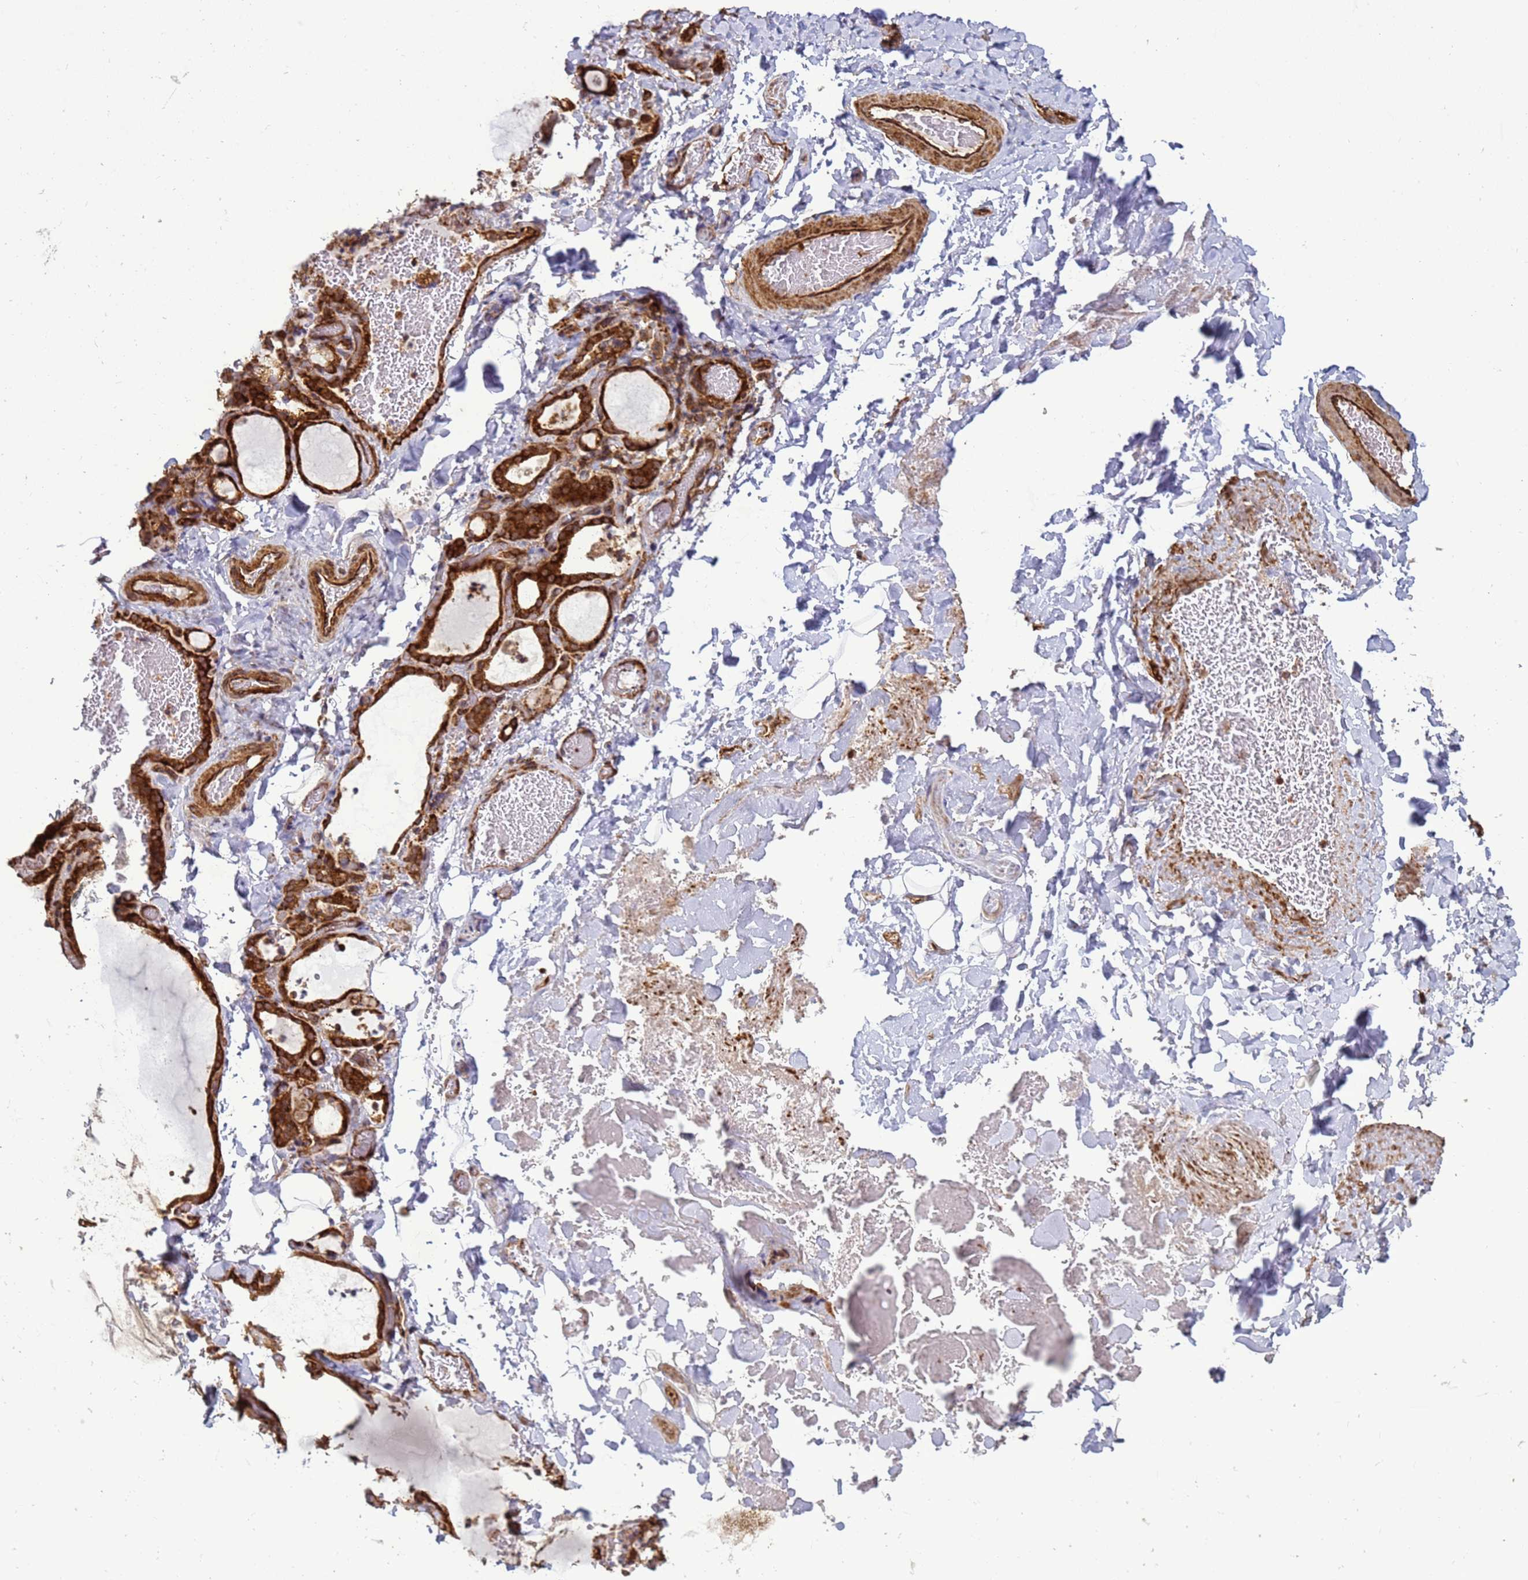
{"staining": {"intensity": "strong", "quantity": ">75%", "location": "cytoplasmic/membranous"}, "tissue": "thyroid gland", "cell_type": "Glandular cells", "image_type": "normal", "snomed": [{"axis": "morphology", "description": "Normal tissue, NOS"}, {"axis": "topography", "description": "Thyroid gland"}], "caption": "Glandular cells reveal strong cytoplasmic/membranous expression in about >75% of cells in normal thyroid gland.", "gene": "CNOT1", "patient": {"sex": "female", "age": 22}}